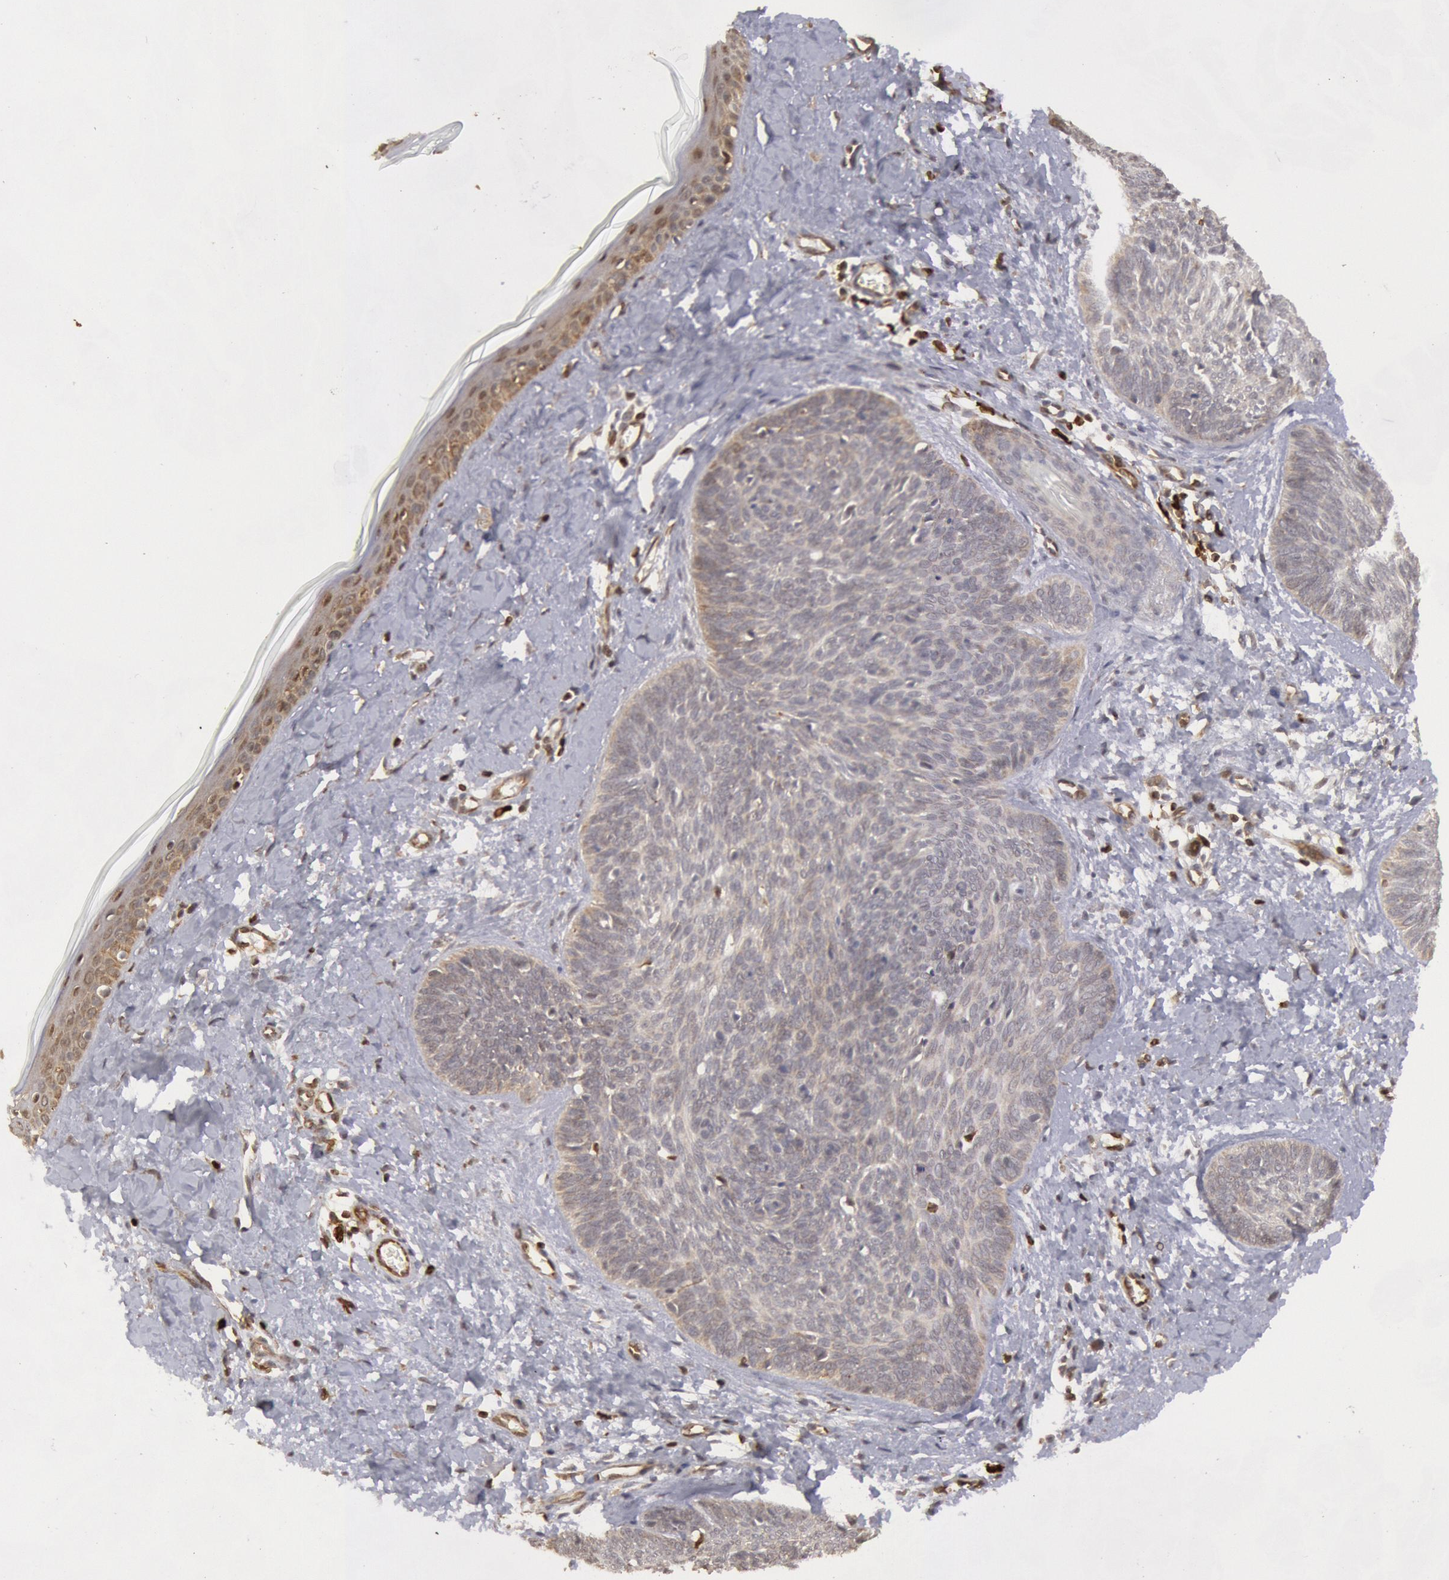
{"staining": {"intensity": "negative", "quantity": "none", "location": "none"}, "tissue": "skin cancer", "cell_type": "Tumor cells", "image_type": "cancer", "snomed": [{"axis": "morphology", "description": "Basal cell carcinoma"}, {"axis": "topography", "description": "Skin"}], "caption": "Immunohistochemistry histopathology image of human skin basal cell carcinoma stained for a protein (brown), which exhibits no expression in tumor cells.", "gene": "TAP2", "patient": {"sex": "female", "age": 81}}